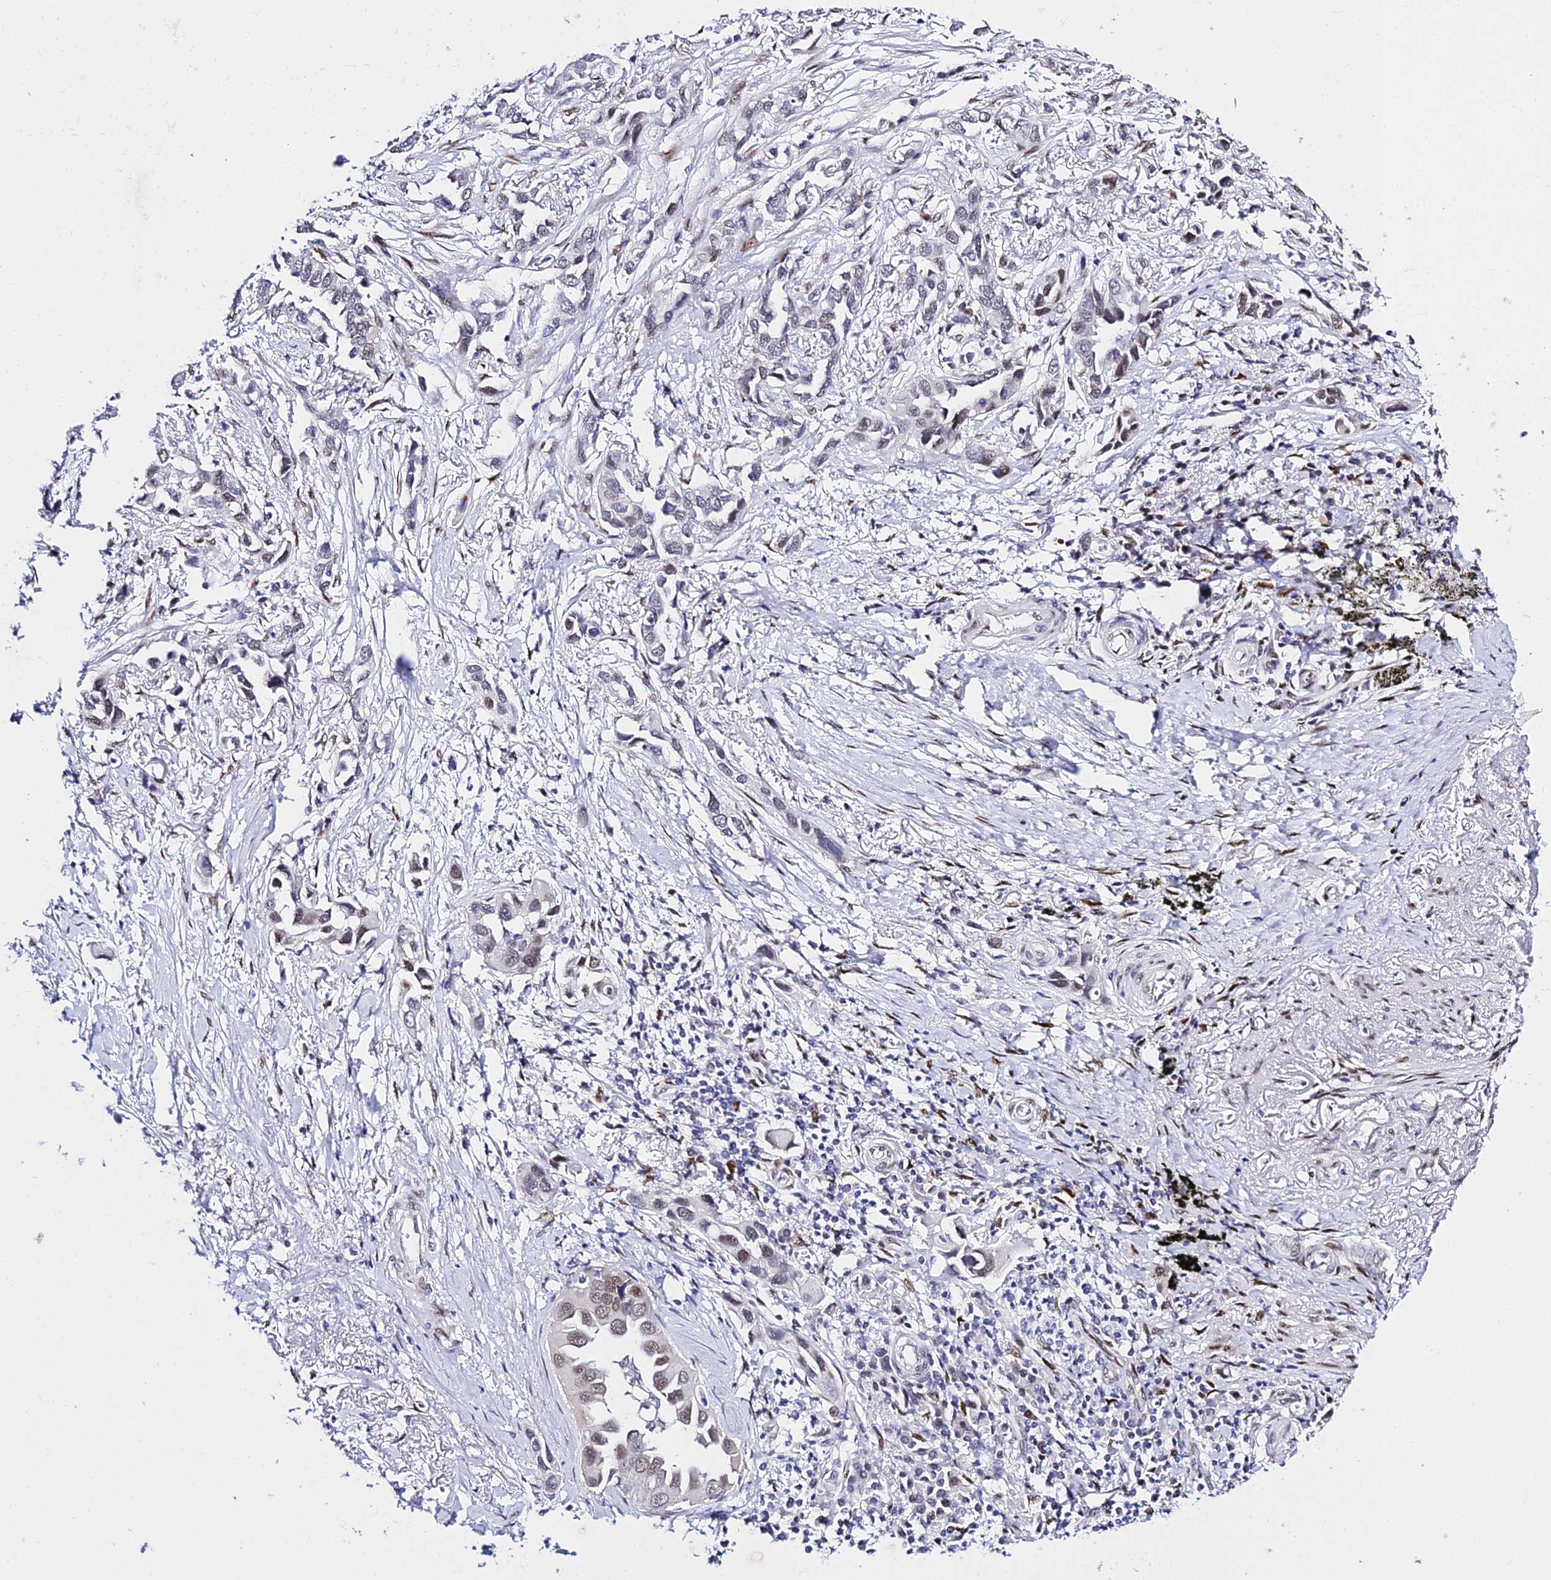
{"staining": {"intensity": "weak", "quantity": "<25%", "location": "nuclear"}, "tissue": "lung cancer", "cell_type": "Tumor cells", "image_type": "cancer", "snomed": [{"axis": "morphology", "description": "Adenocarcinoma, NOS"}, {"axis": "topography", "description": "Lung"}], "caption": "IHC of human lung cancer demonstrates no expression in tumor cells.", "gene": "POFUT2", "patient": {"sex": "female", "age": 76}}